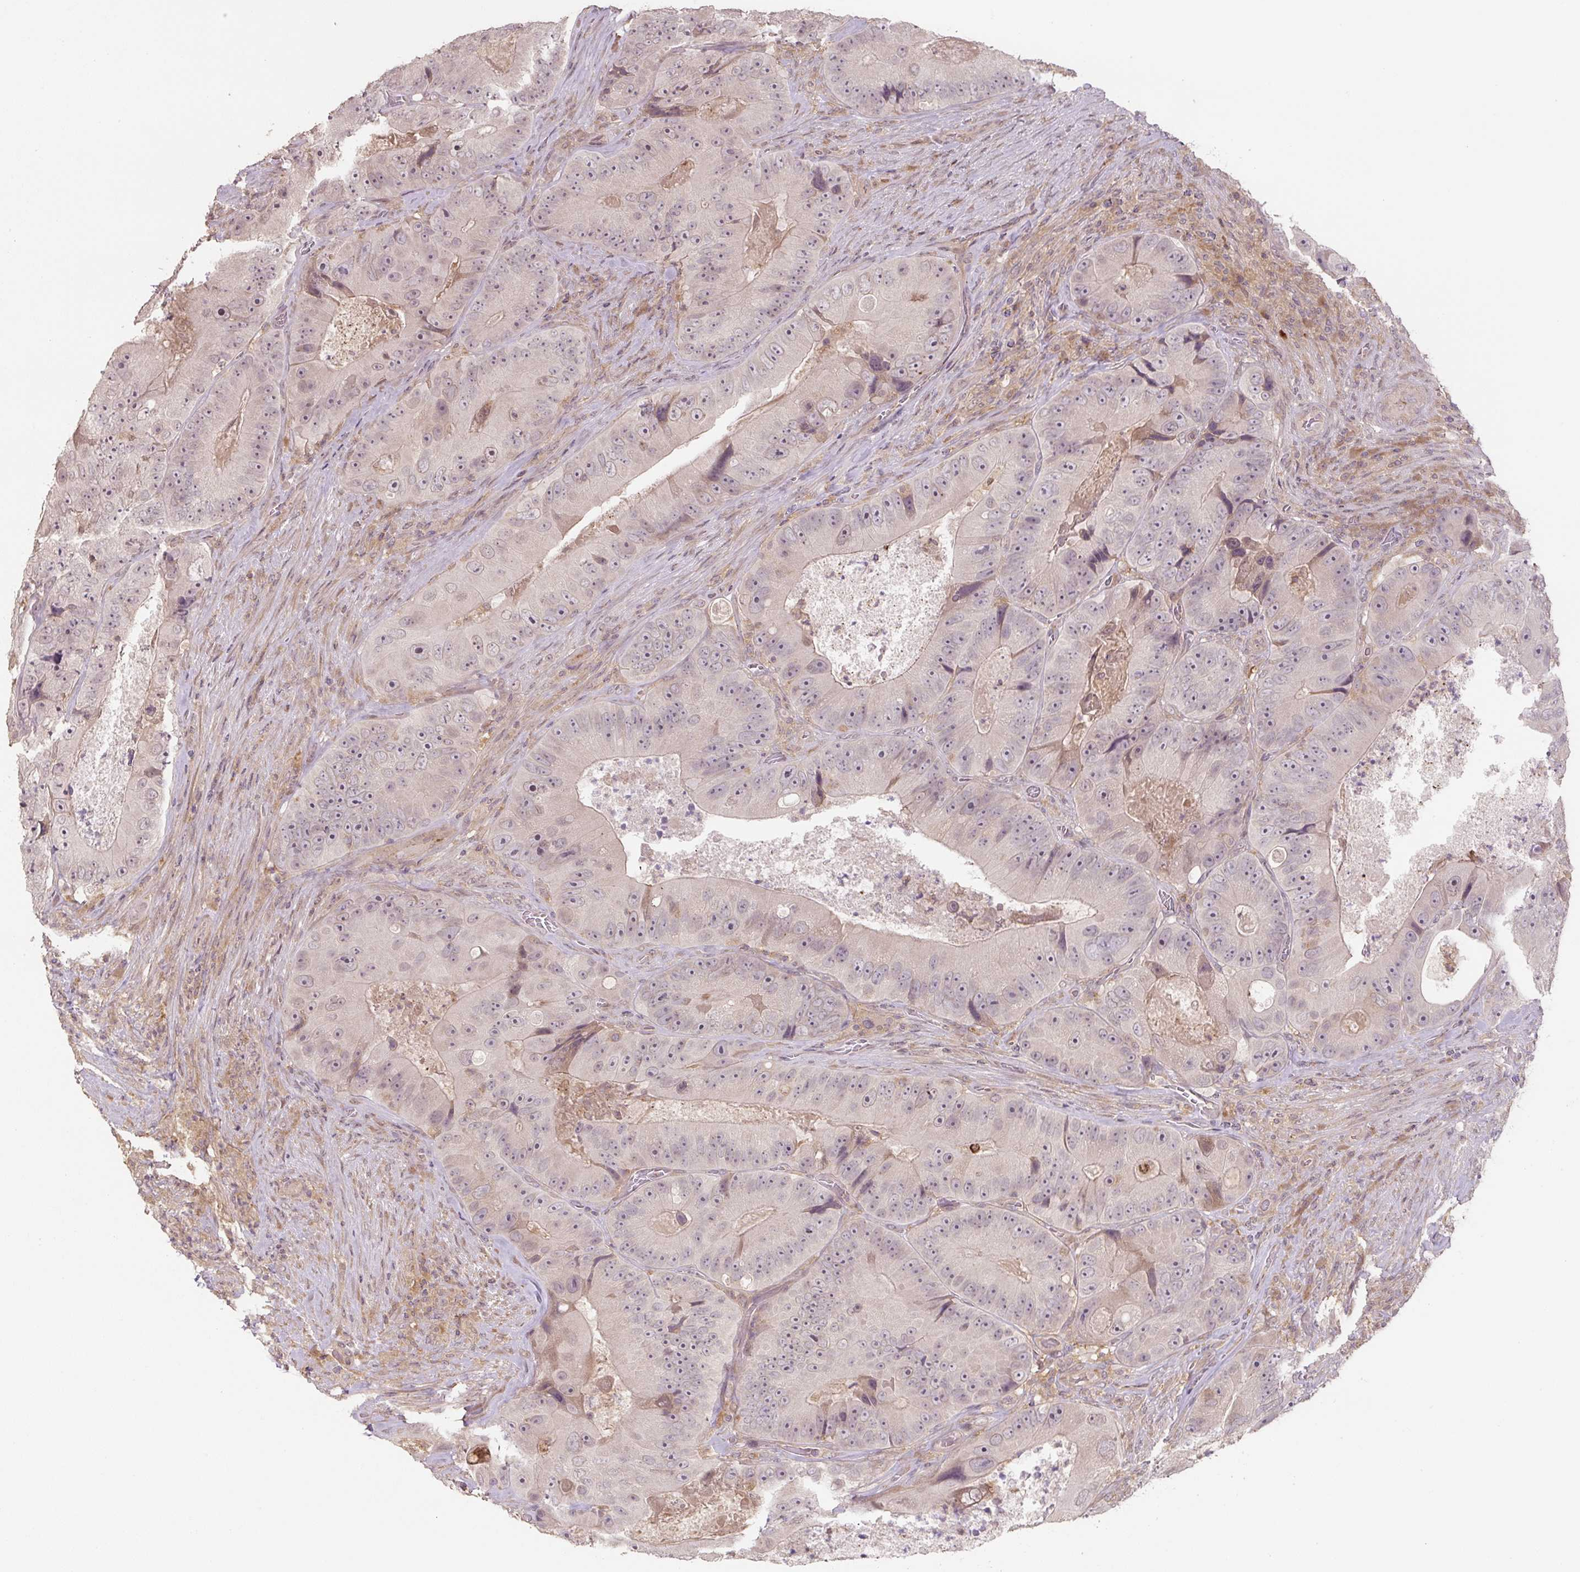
{"staining": {"intensity": "weak", "quantity": "25%-75%", "location": "nuclear"}, "tissue": "colorectal cancer", "cell_type": "Tumor cells", "image_type": "cancer", "snomed": [{"axis": "morphology", "description": "Adenocarcinoma, NOS"}, {"axis": "topography", "description": "Colon"}], "caption": "An image of human colorectal cancer (adenocarcinoma) stained for a protein demonstrates weak nuclear brown staining in tumor cells.", "gene": "C2orf73", "patient": {"sex": "female", "age": 86}}